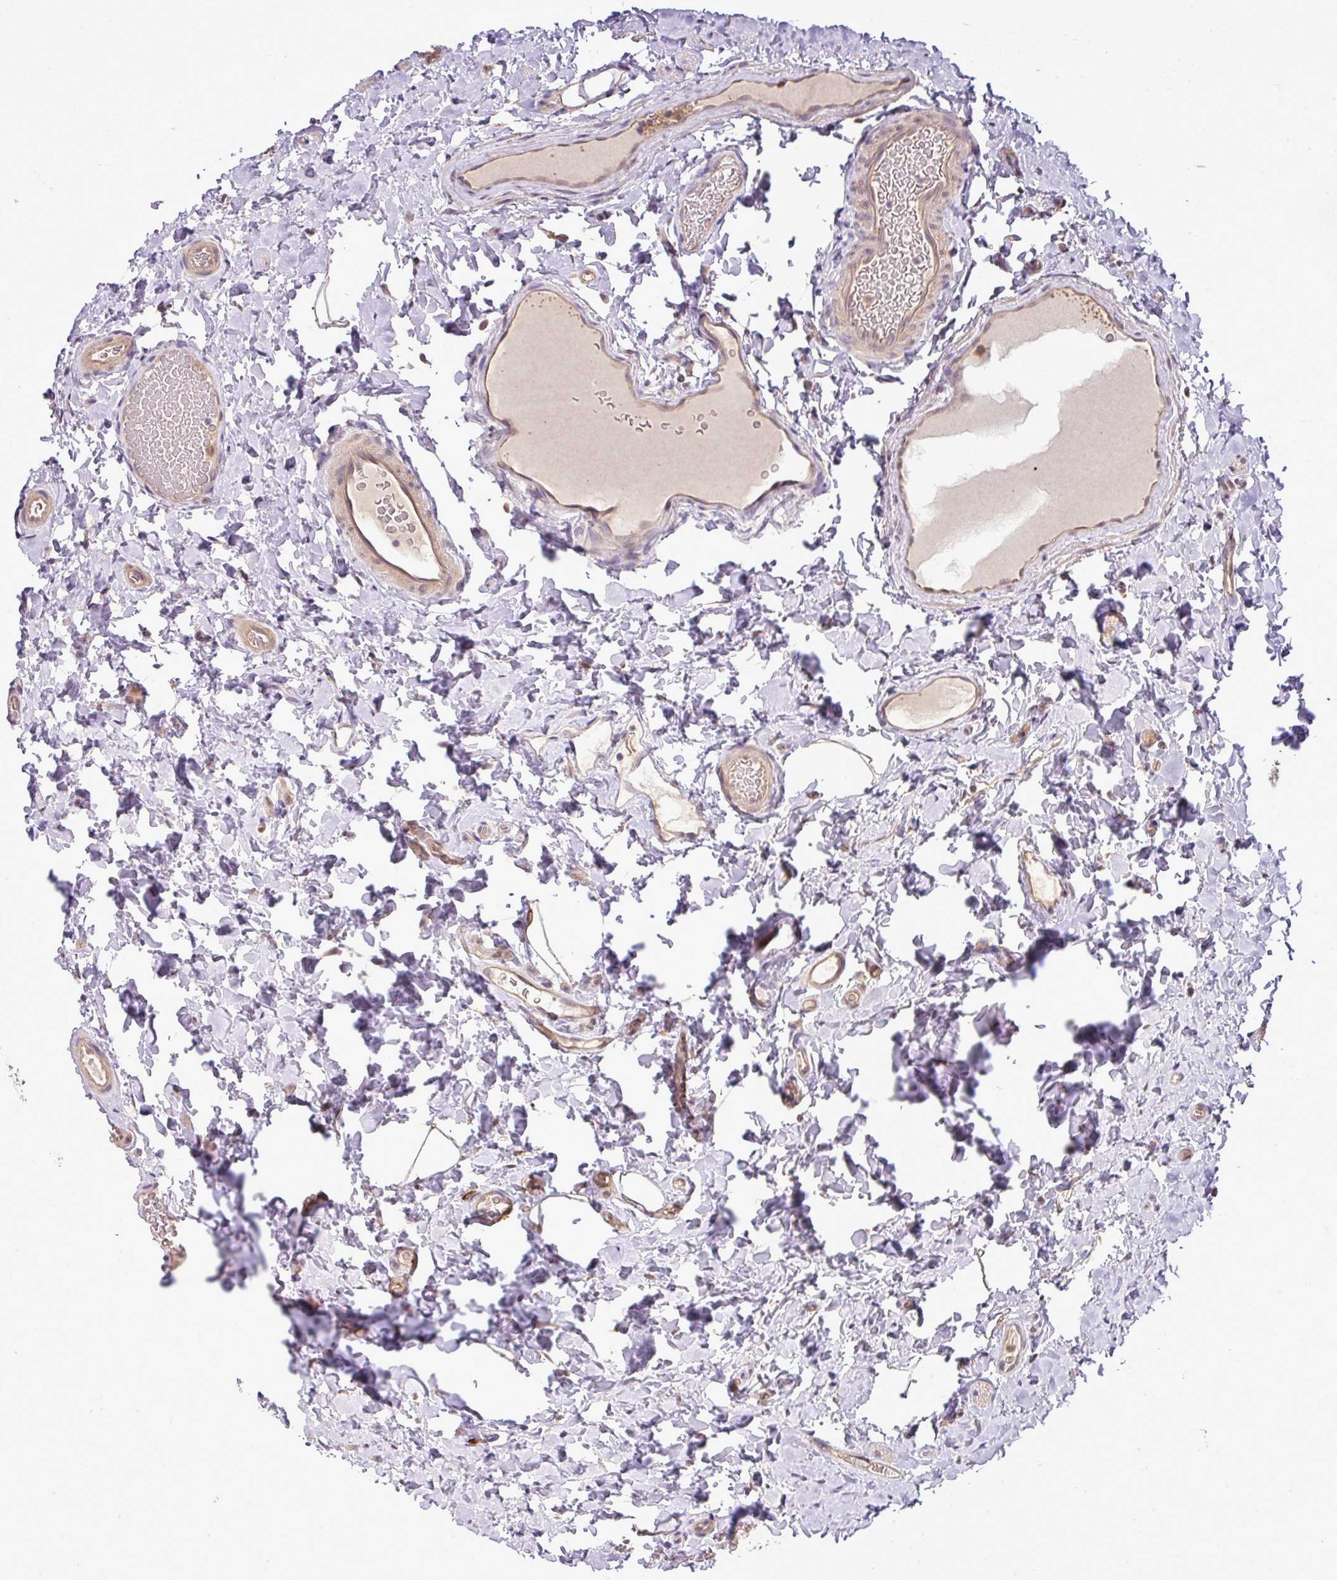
{"staining": {"intensity": "moderate", "quantity": ">75%", "location": "cytoplasmic/membranous"}, "tissue": "colon", "cell_type": "Endothelial cells", "image_type": "normal", "snomed": [{"axis": "morphology", "description": "Normal tissue, NOS"}, {"axis": "topography", "description": "Colon"}], "caption": "Moderate cytoplasmic/membranous positivity for a protein is present in about >75% of endothelial cells of unremarkable colon using immunohistochemistry (IHC).", "gene": "TMEM107", "patient": {"sex": "male", "age": 46}}